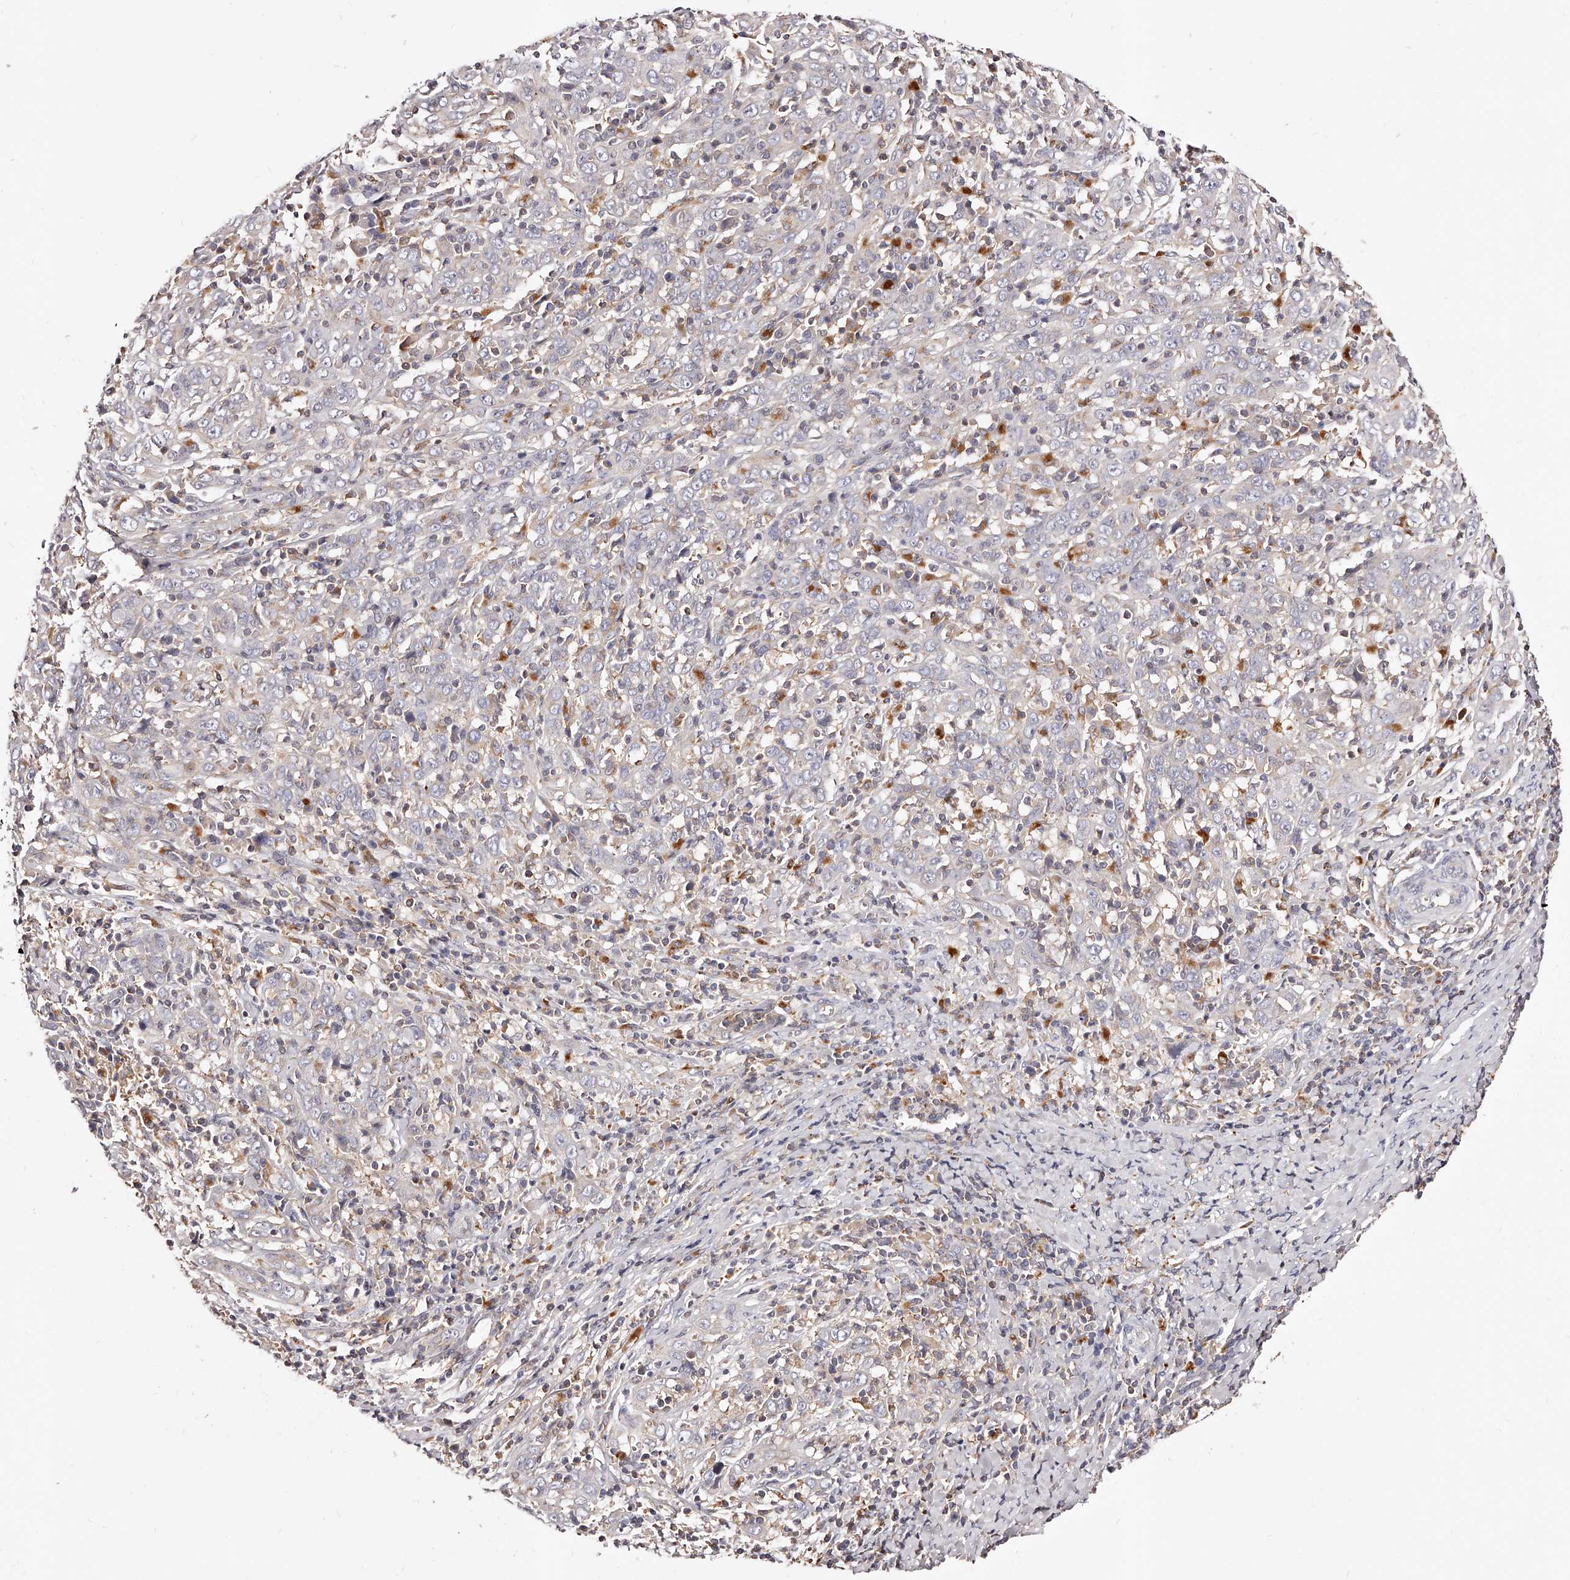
{"staining": {"intensity": "negative", "quantity": "none", "location": "none"}, "tissue": "cervical cancer", "cell_type": "Tumor cells", "image_type": "cancer", "snomed": [{"axis": "morphology", "description": "Squamous cell carcinoma, NOS"}, {"axis": "topography", "description": "Cervix"}], "caption": "DAB immunohistochemical staining of human cervical cancer displays no significant positivity in tumor cells.", "gene": "PHACTR1", "patient": {"sex": "female", "age": 46}}